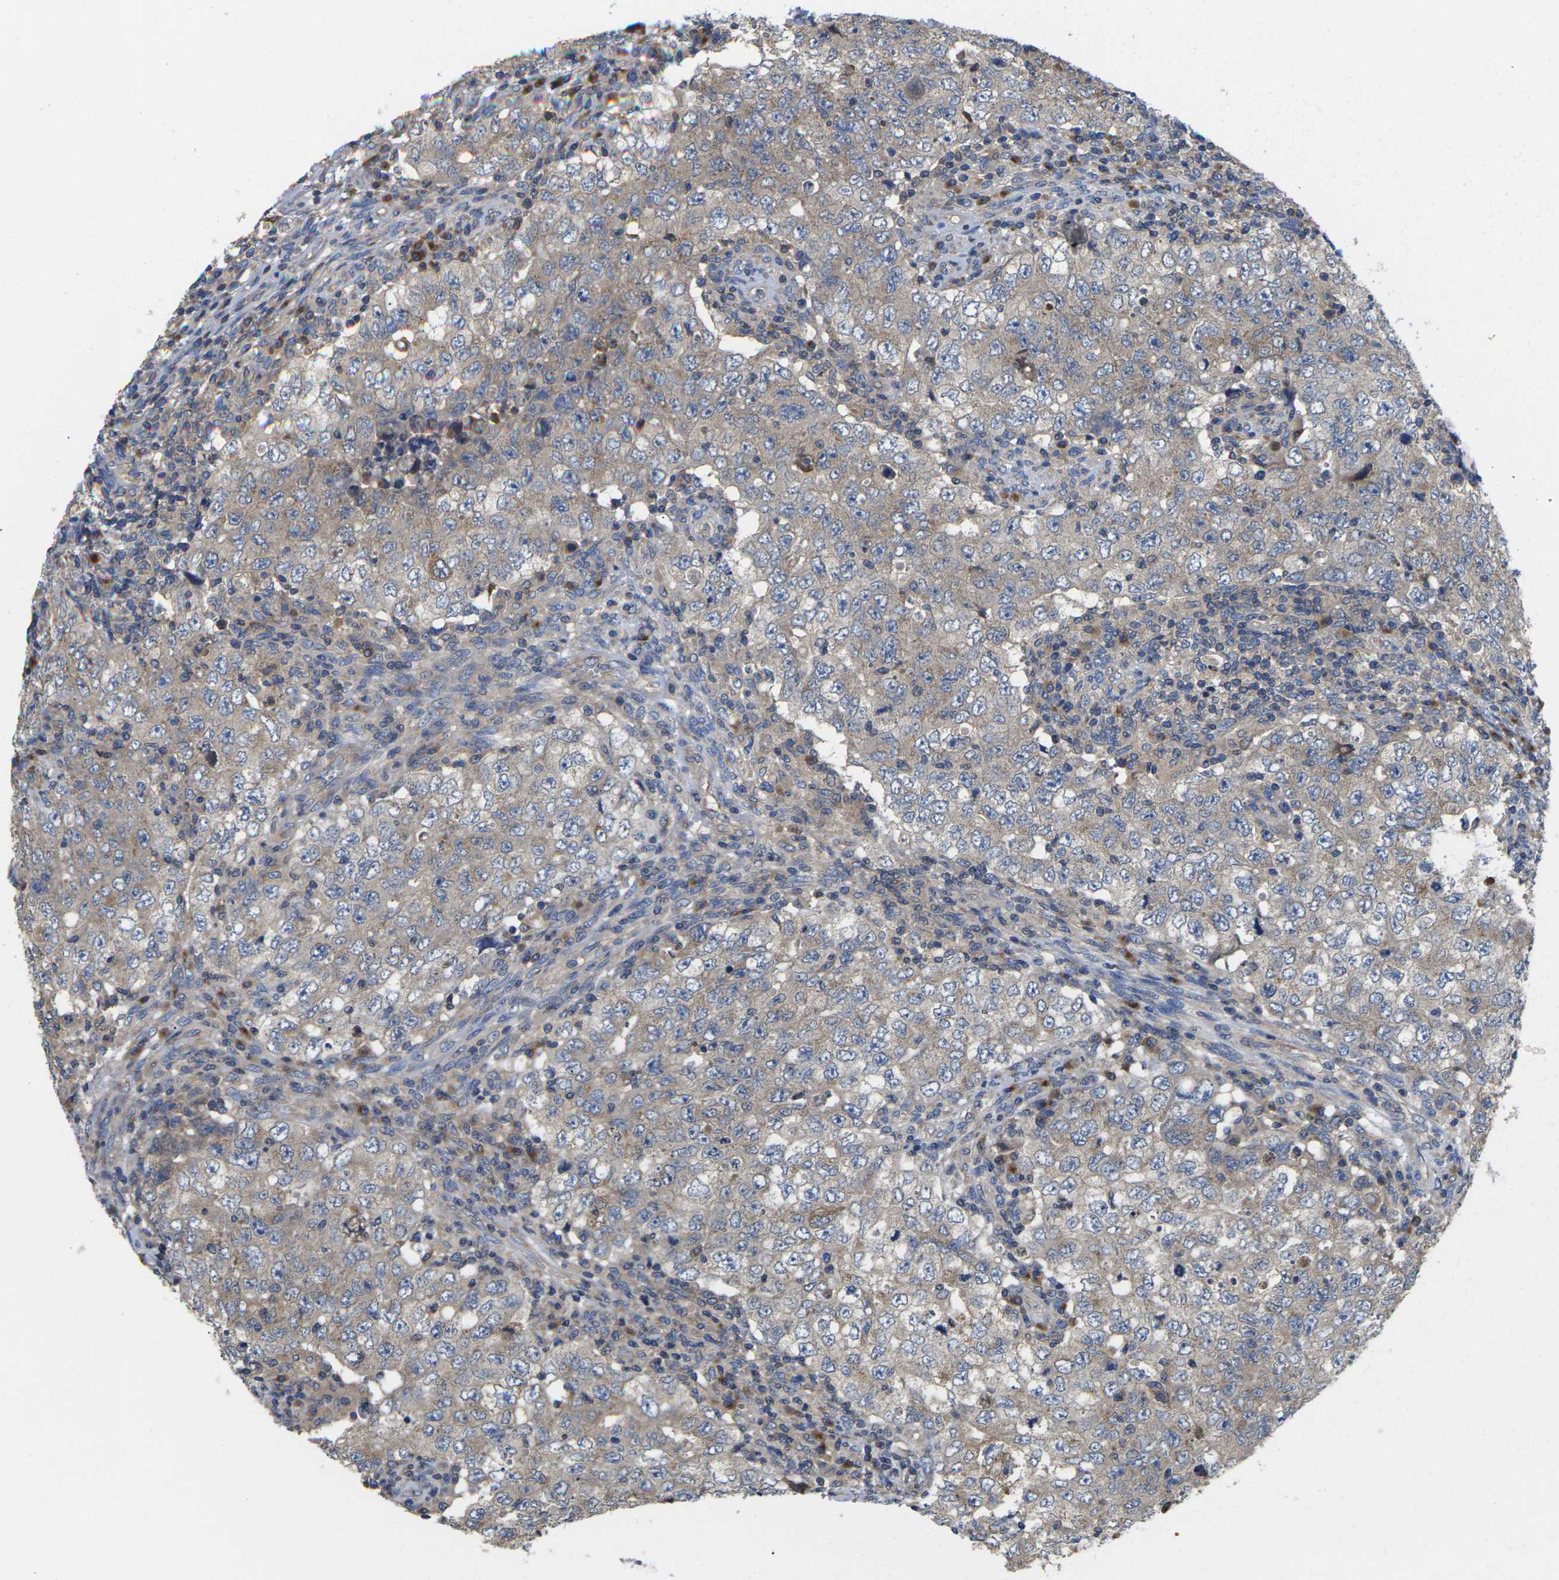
{"staining": {"intensity": "moderate", "quantity": "<25%", "location": "cytoplasmic/membranous"}, "tissue": "testis cancer", "cell_type": "Tumor cells", "image_type": "cancer", "snomed": [{"axis": "morphology", "description": "Carcinoma, Embryonal, NOS"}, {"axis": "topography", "description": "Testis"}], "caption": "Brown immunohistochemical staining in embryonal carcinoma (testis) displays moderate cytoplasmic/membranous positivity in approximately <25% of tumor cells.", "gene": "TMCC2", "patient": {"sex": "male", "age": 26}}